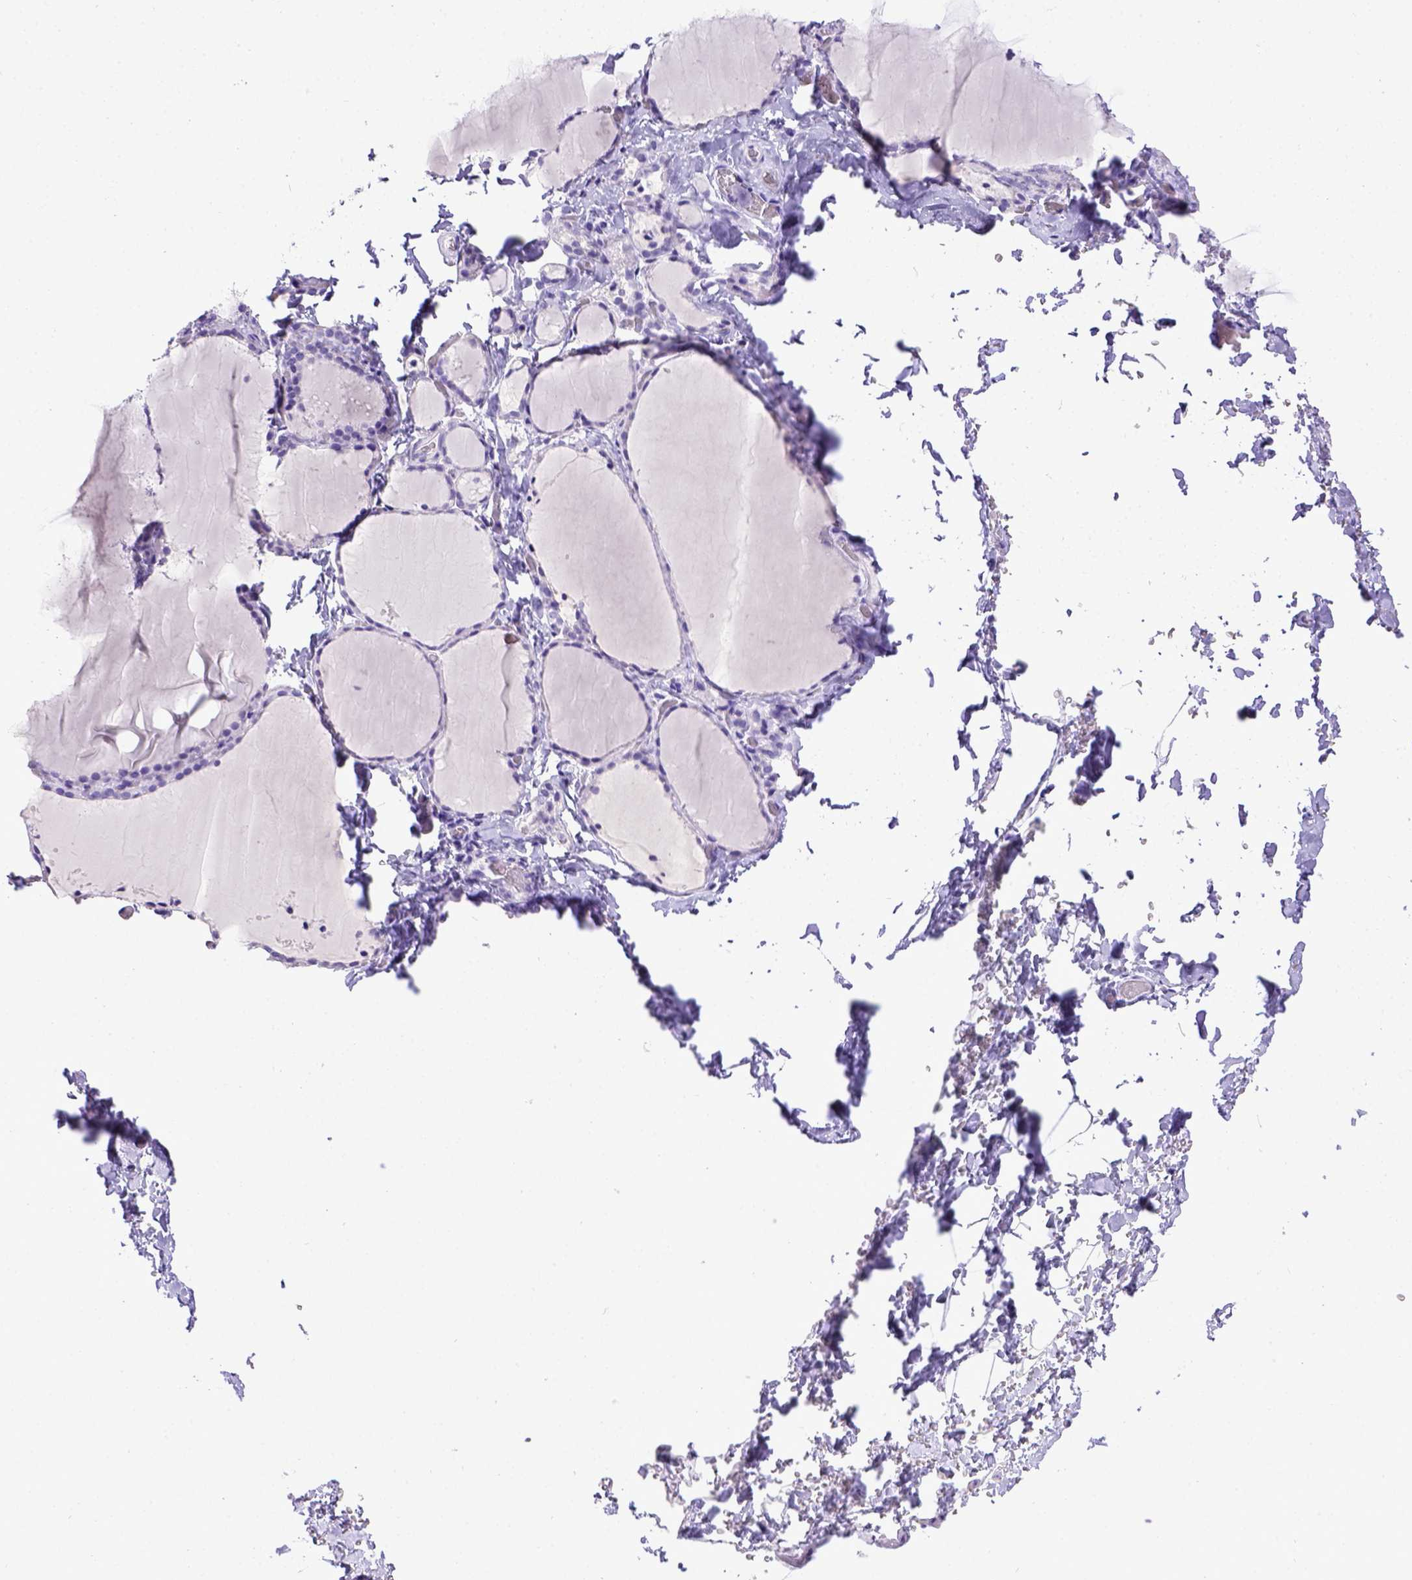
{"staining": {"intensity": "negative", "quantity": "none", "location": "none"}, "tissue": "thyroid gland", "cell_type": "Glandular cells", "image_type": "normal", "snomed": [{"axis": "morphology", "description": "Normal tissue, NOS"}, {"axis": "topography", "description": "Thyroid gland"}], "caption": "Photomicrograph shows no significant protein expression in glandular cells of benign thyroid gland.", "gene": "ESR1", "patient": {"sex": "female", "age": 22}}